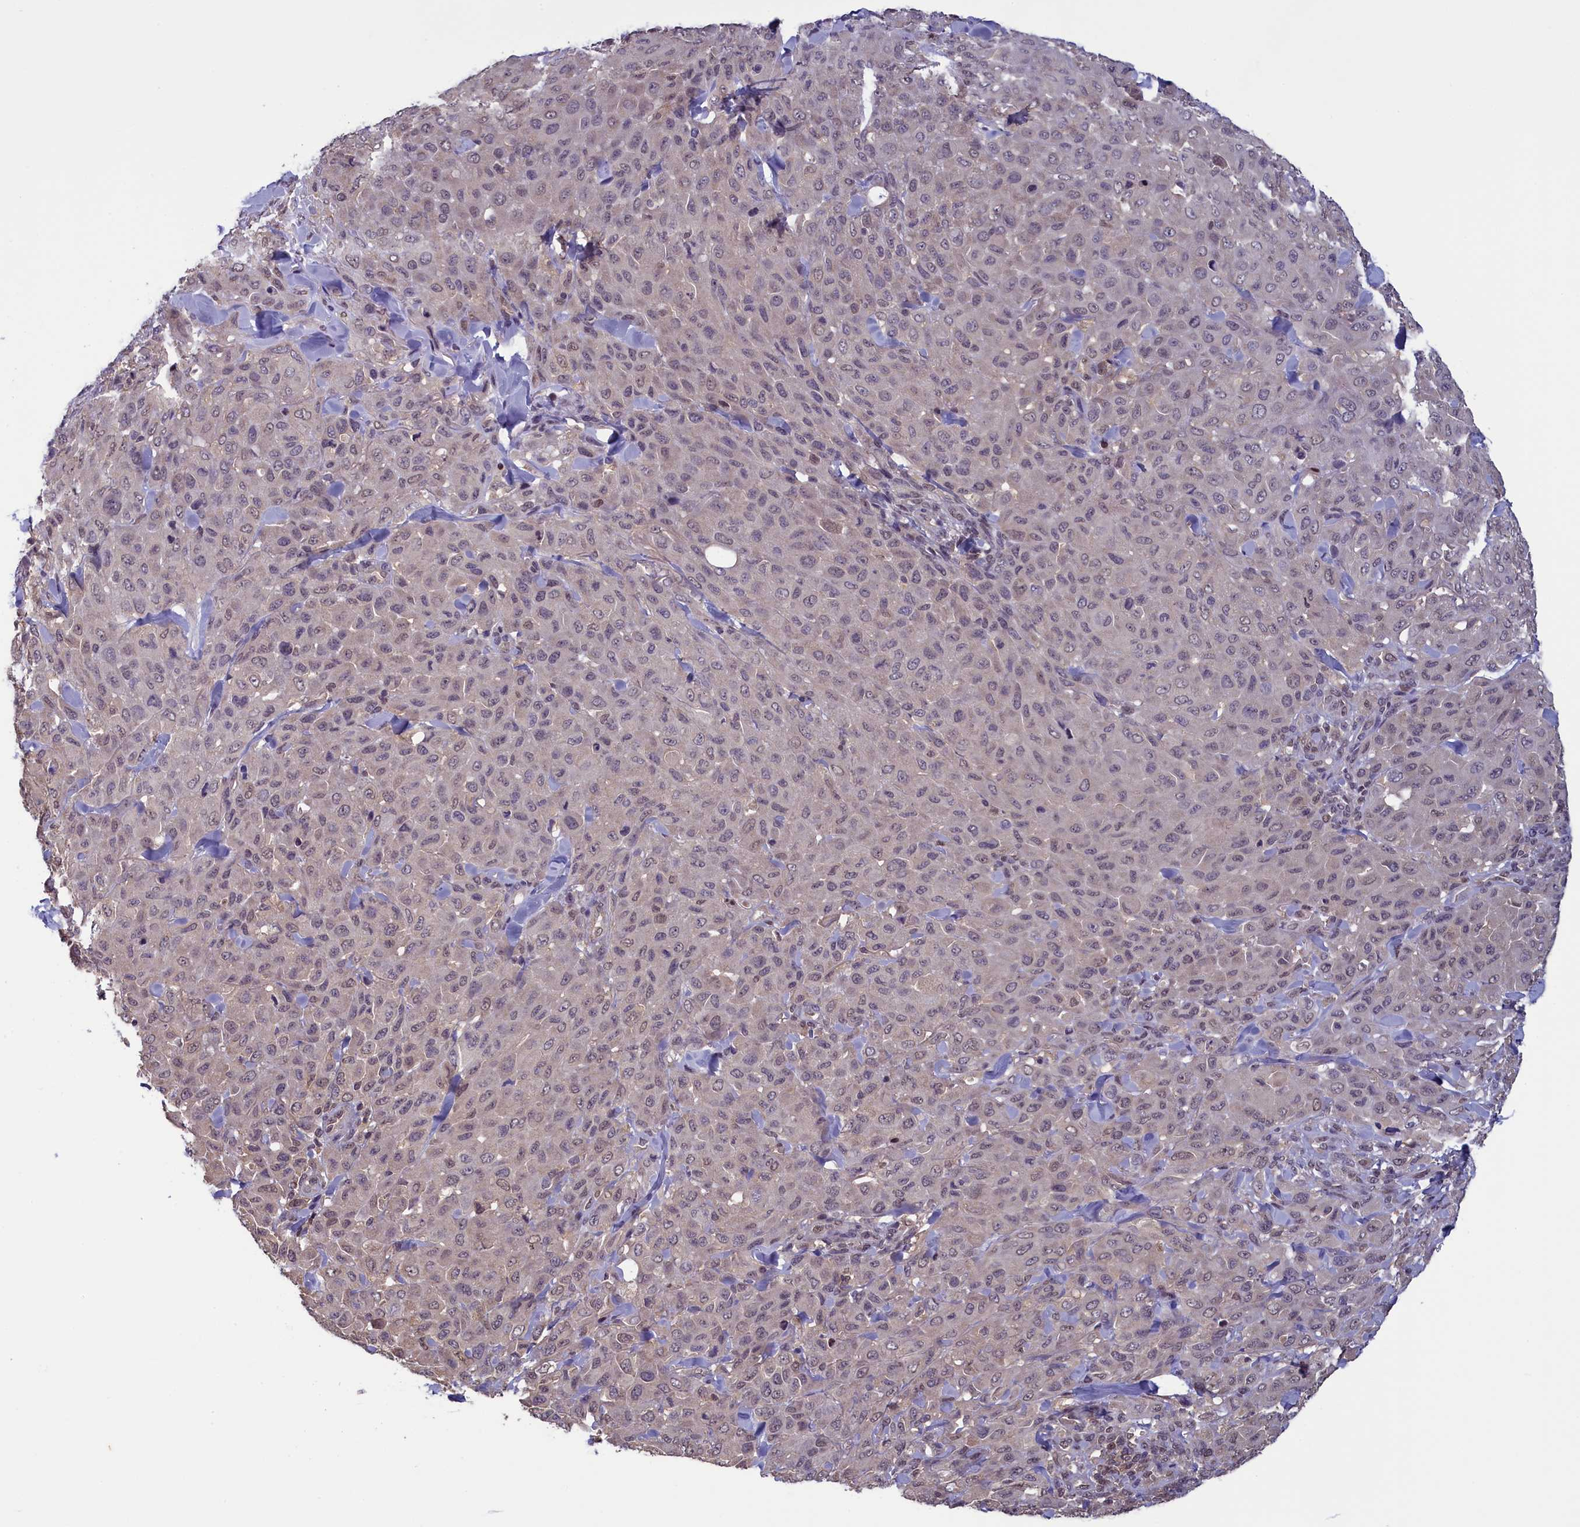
{"staining": {"intensity": "weak", "quantity": "<25%", "location": "nuclear"}, "tissue": "melanoma", "cell_type": "Tumor cells", "image_type": "cancer", "snomed": [{"axis": "morphology", "description": "Malignant melanoma, Metastatic site"}, {"axis": "topography", "description": "Skin"}], "caption": "IHC micrograph of neoplastic tissue: malignant melanoma (metastatic site) stained with DAB reveals no significant protein staining in tumor cells.", "gene": "NUBP1", "patient": {"sex": "female", "age": 81}}